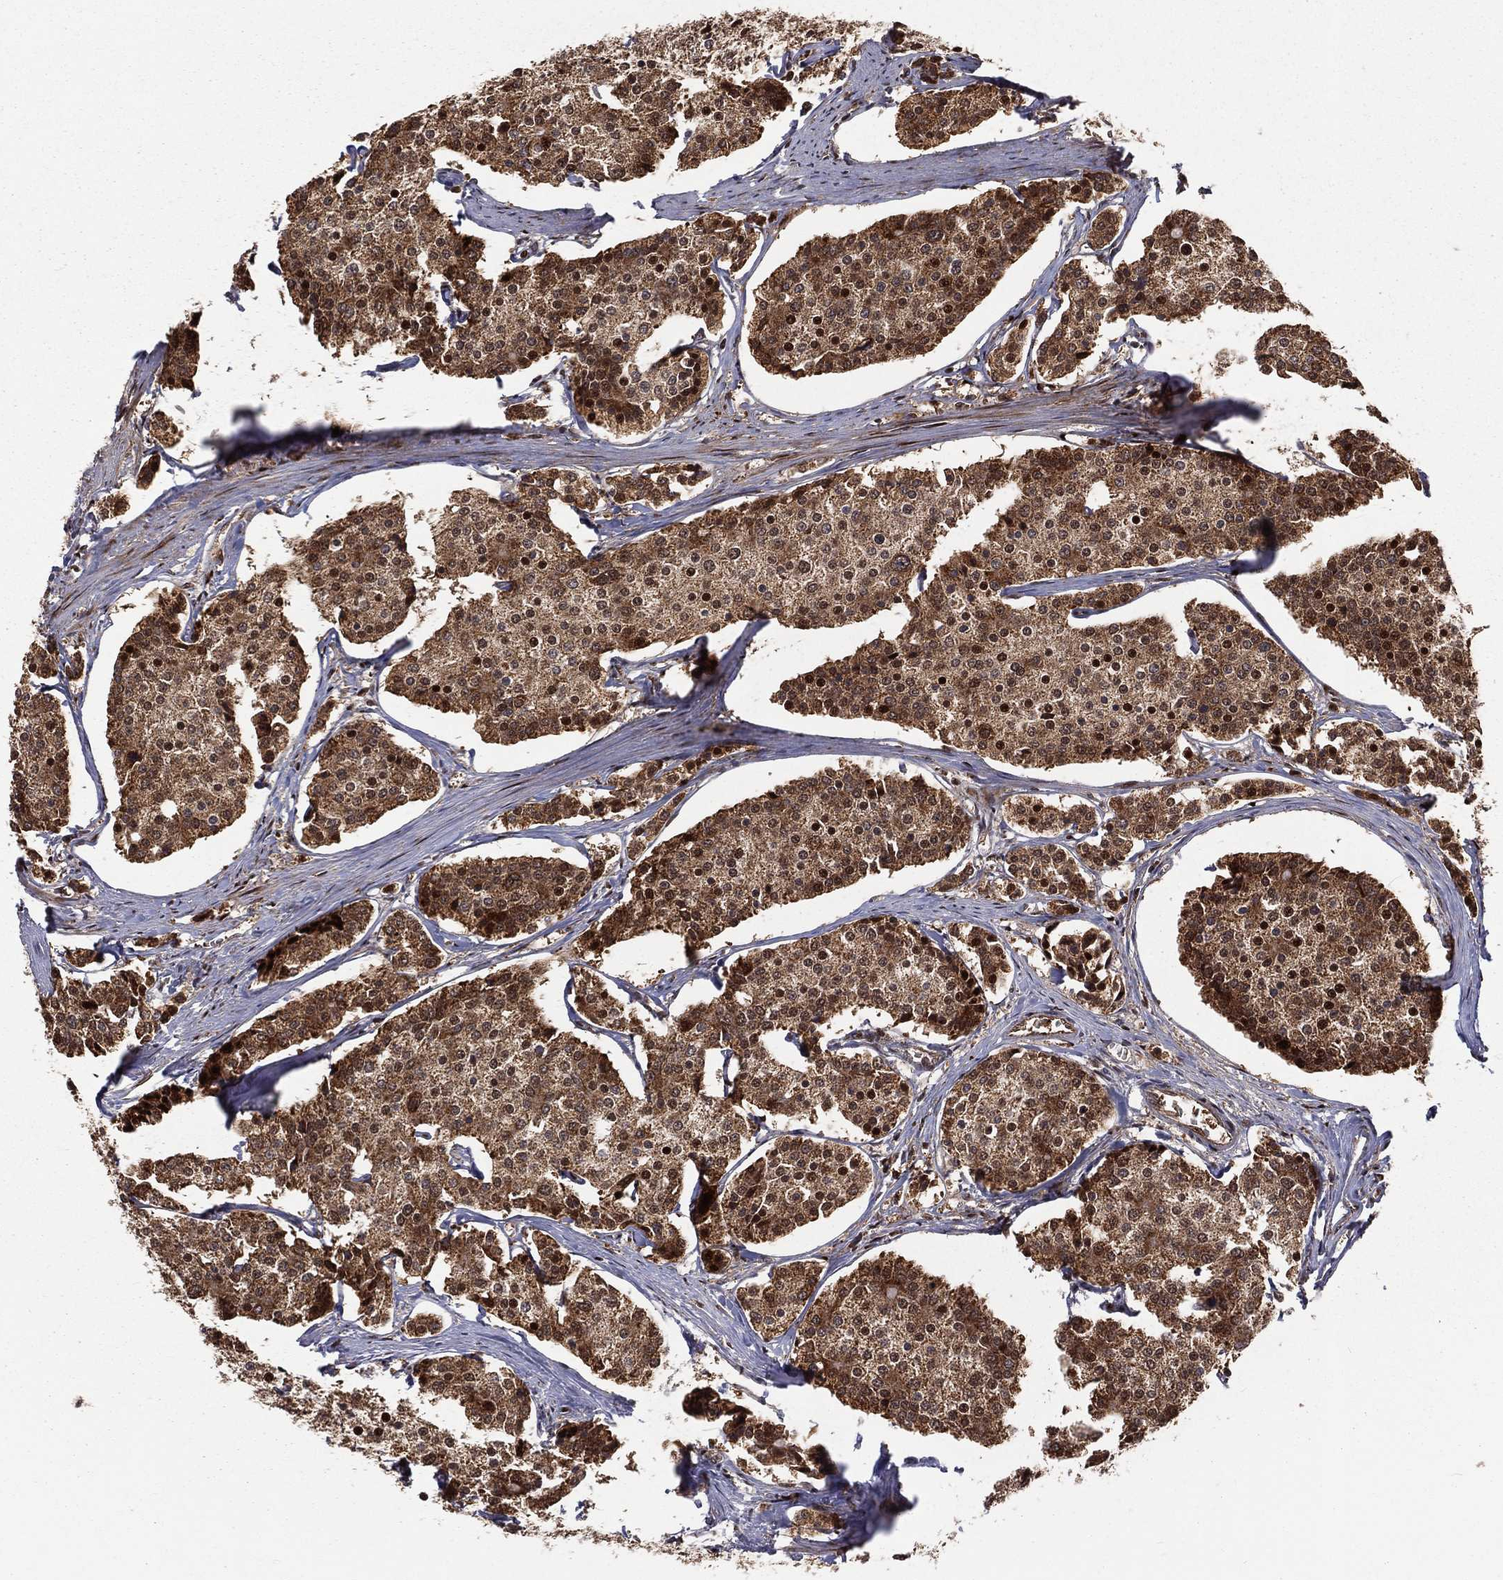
{"staining": {"intensity": "moderate", "quantity": "25%-75%", "location": "cytoplasmic/membranous,nuclear"}, "tissue": "carcinoid", "cell_type": "Tumor cells", "image_type": "cancer", "snomed": [{"axis": "morphology", "description": "Carcinoid, malignant, NOS"}, {"axis": "topography", "description": "Small intestine"}], "caption": "Approximately 25%-75% of tumor cells in human carcinoid (malignant) reveal moderate cytoplasmic/membranous and nuclear protein staining as visualized by brown immunohistochemical staining.", "gene": "MDM2", "patient": {"sex": "female", "age": 65}}